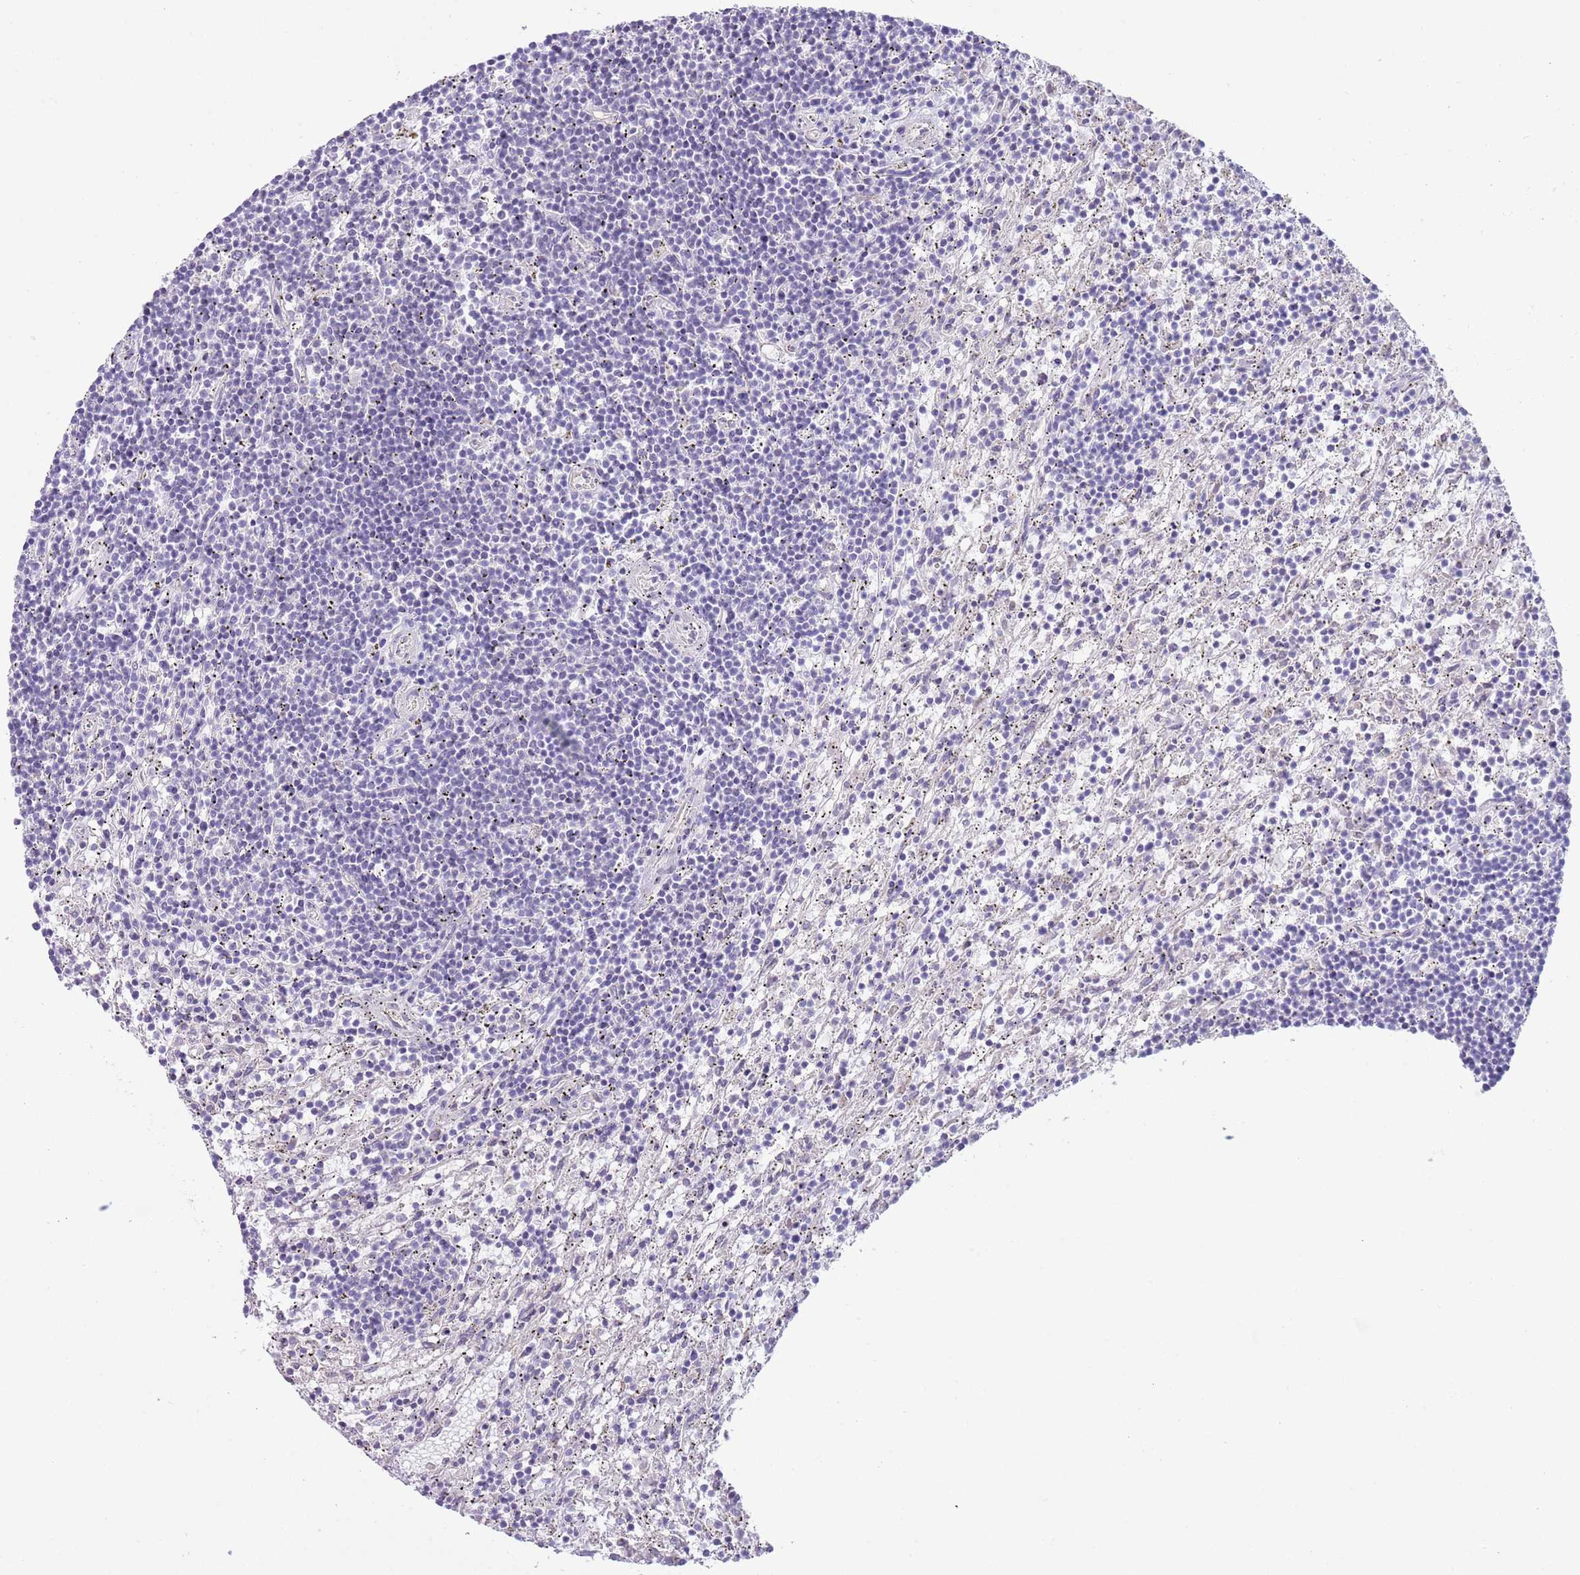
{"staining": {"intensity": "negative", "quantity": "none", "location": "none"}, "tissue": "lymphoma", "cell_type": "Tumor cells", "image_type": "cancer", "snomed": [{"axis": "morphology", "description": "Malignant lymphoma, non-Hodgkin's type, Low grade"}, {"axis": "topography", "description": "Spleen"}], "caption": "An immunohistochemistry (IHC) photomicrograph of lymphoma is shown. There is no staining in tumor cells of lymphoma.", "gene": "CFH", "patient": {"sex": "male", "age": 76}}